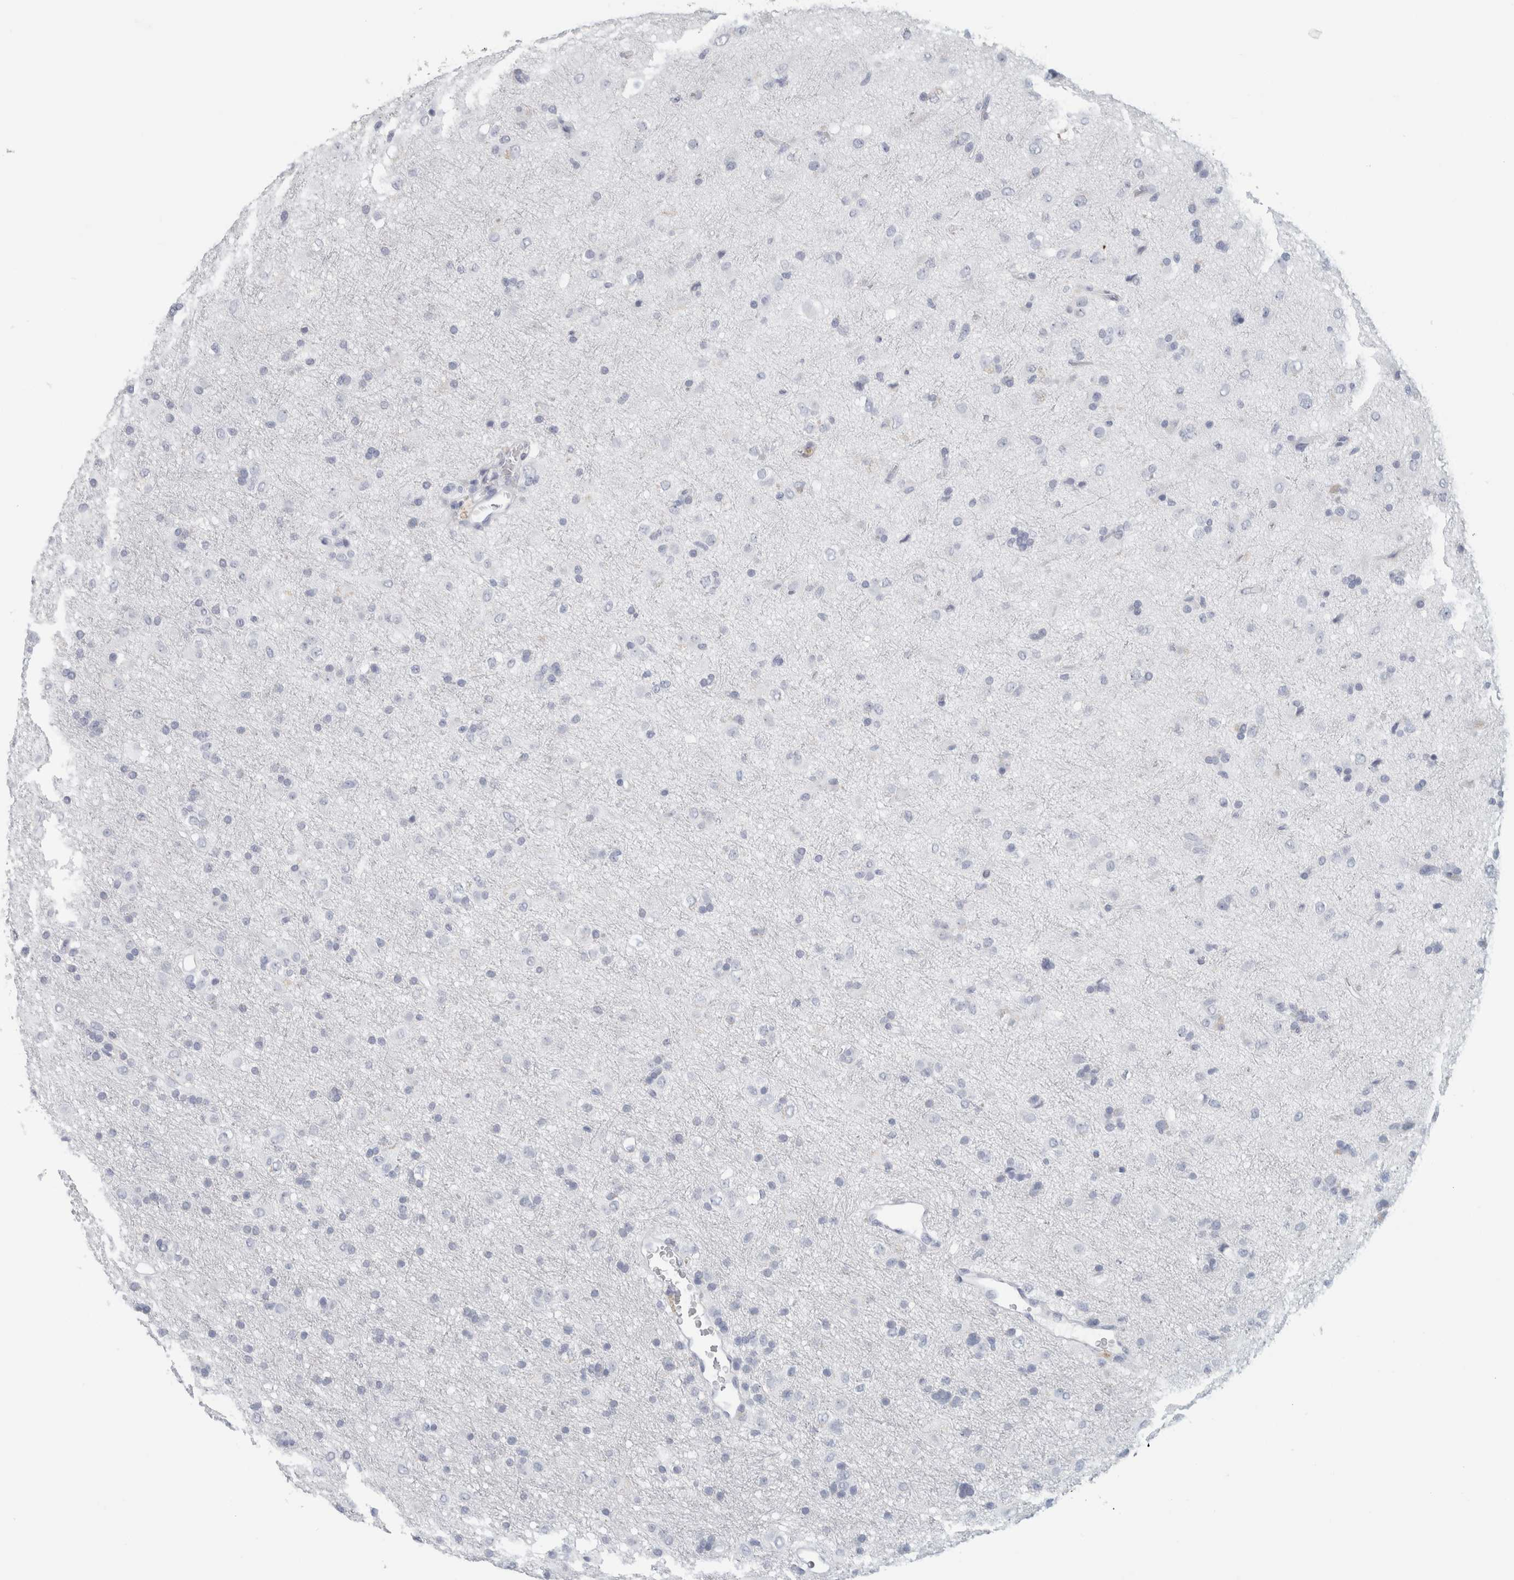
{"staining": {"intensity": "negative", "quantity": "none", "location": "none"}, "tissue": "glioma", "cell_type": "Tumor cells", "image_type": "cancer", "snomed": [{"axis": "morphology", "description": "Glioma, malignant, Low grade"}, {"axis": "topography", "description": "Brain"}], "caption": "The photomicrograph displays no staining of tumor cells in low-grade glioma (malignant). Nuclei are stained in blue.", "gene": "IL6", "patient": {"sex": "male", "age": 65}}